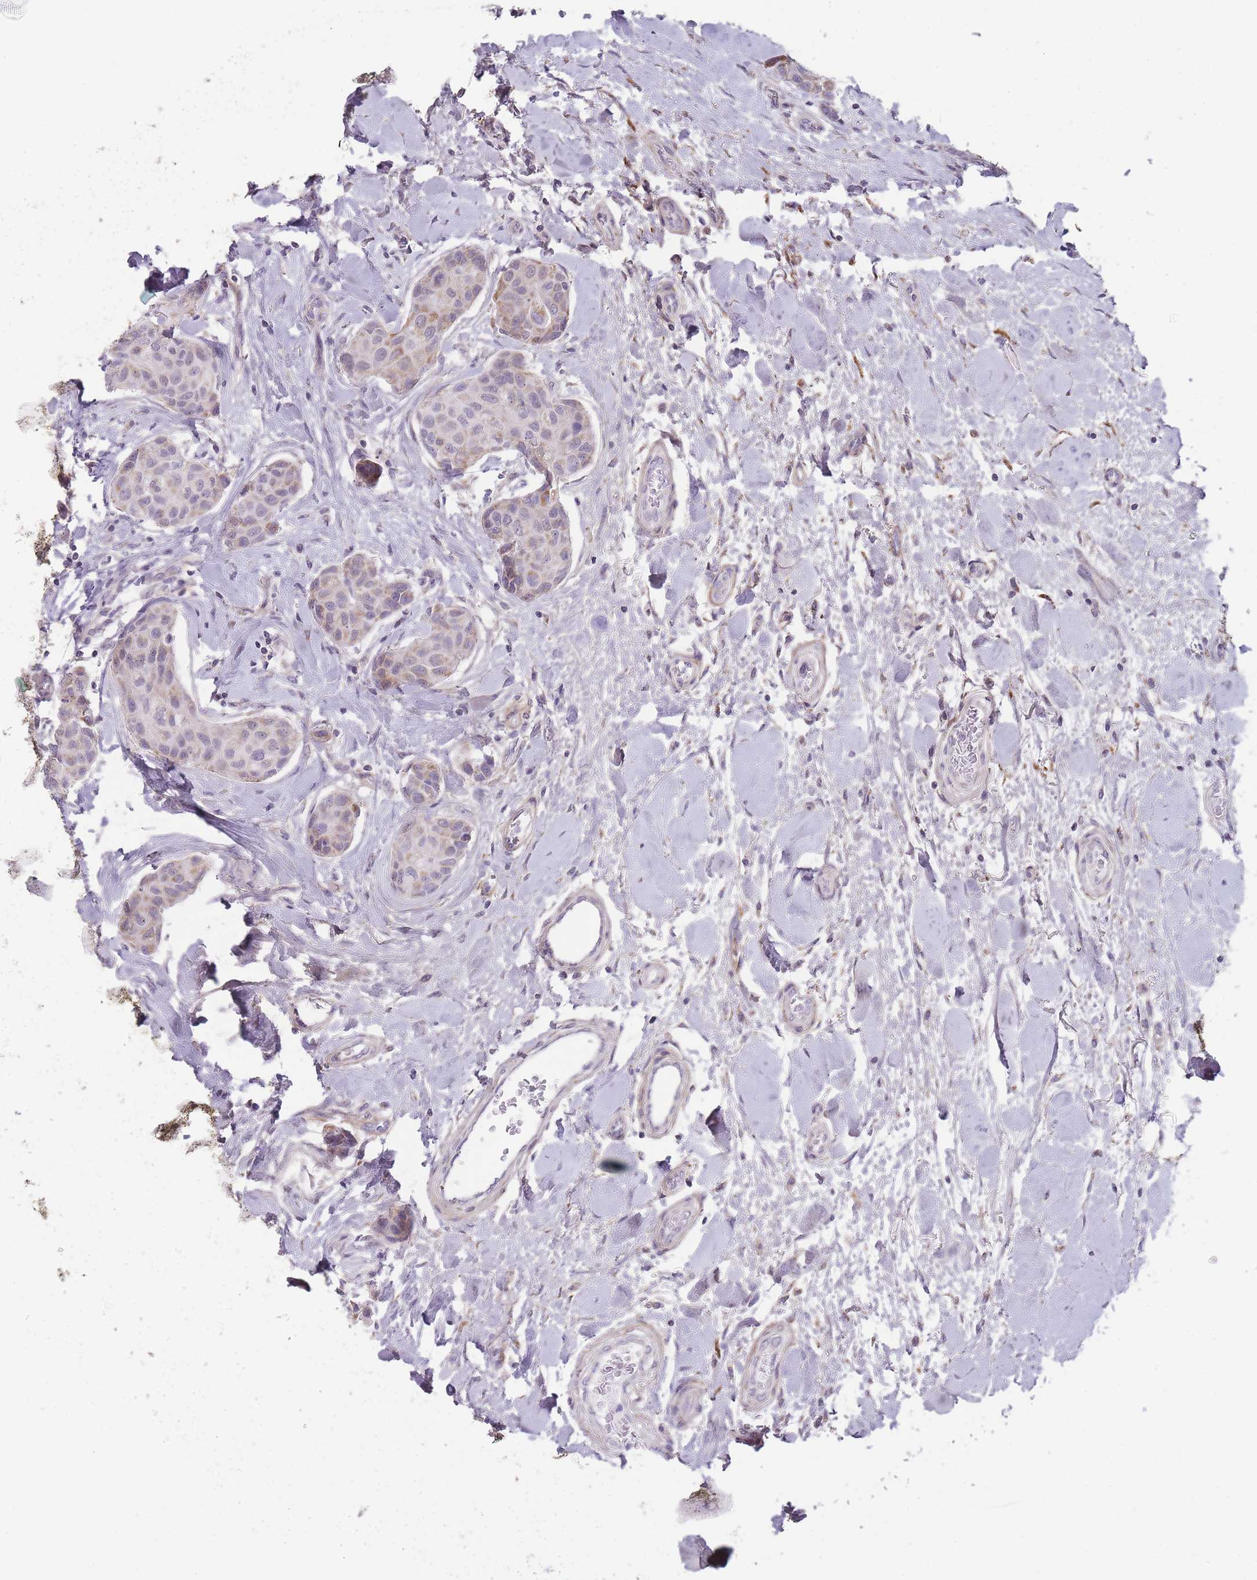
{"staining": {"intensity": "weak", "quantity": "<25%", "location": "cytoplasmic/membranous"}, "tissue": "breast cancer", "cell_type": "Tumor cells", "image_type": "cancer", "snomed": [{"axis": "morphology", "description": "Duct carcinoma"}, {"axis": "topography", "description": "Breast"}, {"axis": "topography", "description": "Lymph node"}], "caption": "Immunohistochemical staining of breast cancer reveals no significant positivity in tumor cells. The staining is performed using DAB (3,3'-diaminobenzidine) brown chromogen with nuclei counter-stained in using hematoxylin.", "gene": "ZBTB24", "patient": {"sex": "female", "age": 80}}